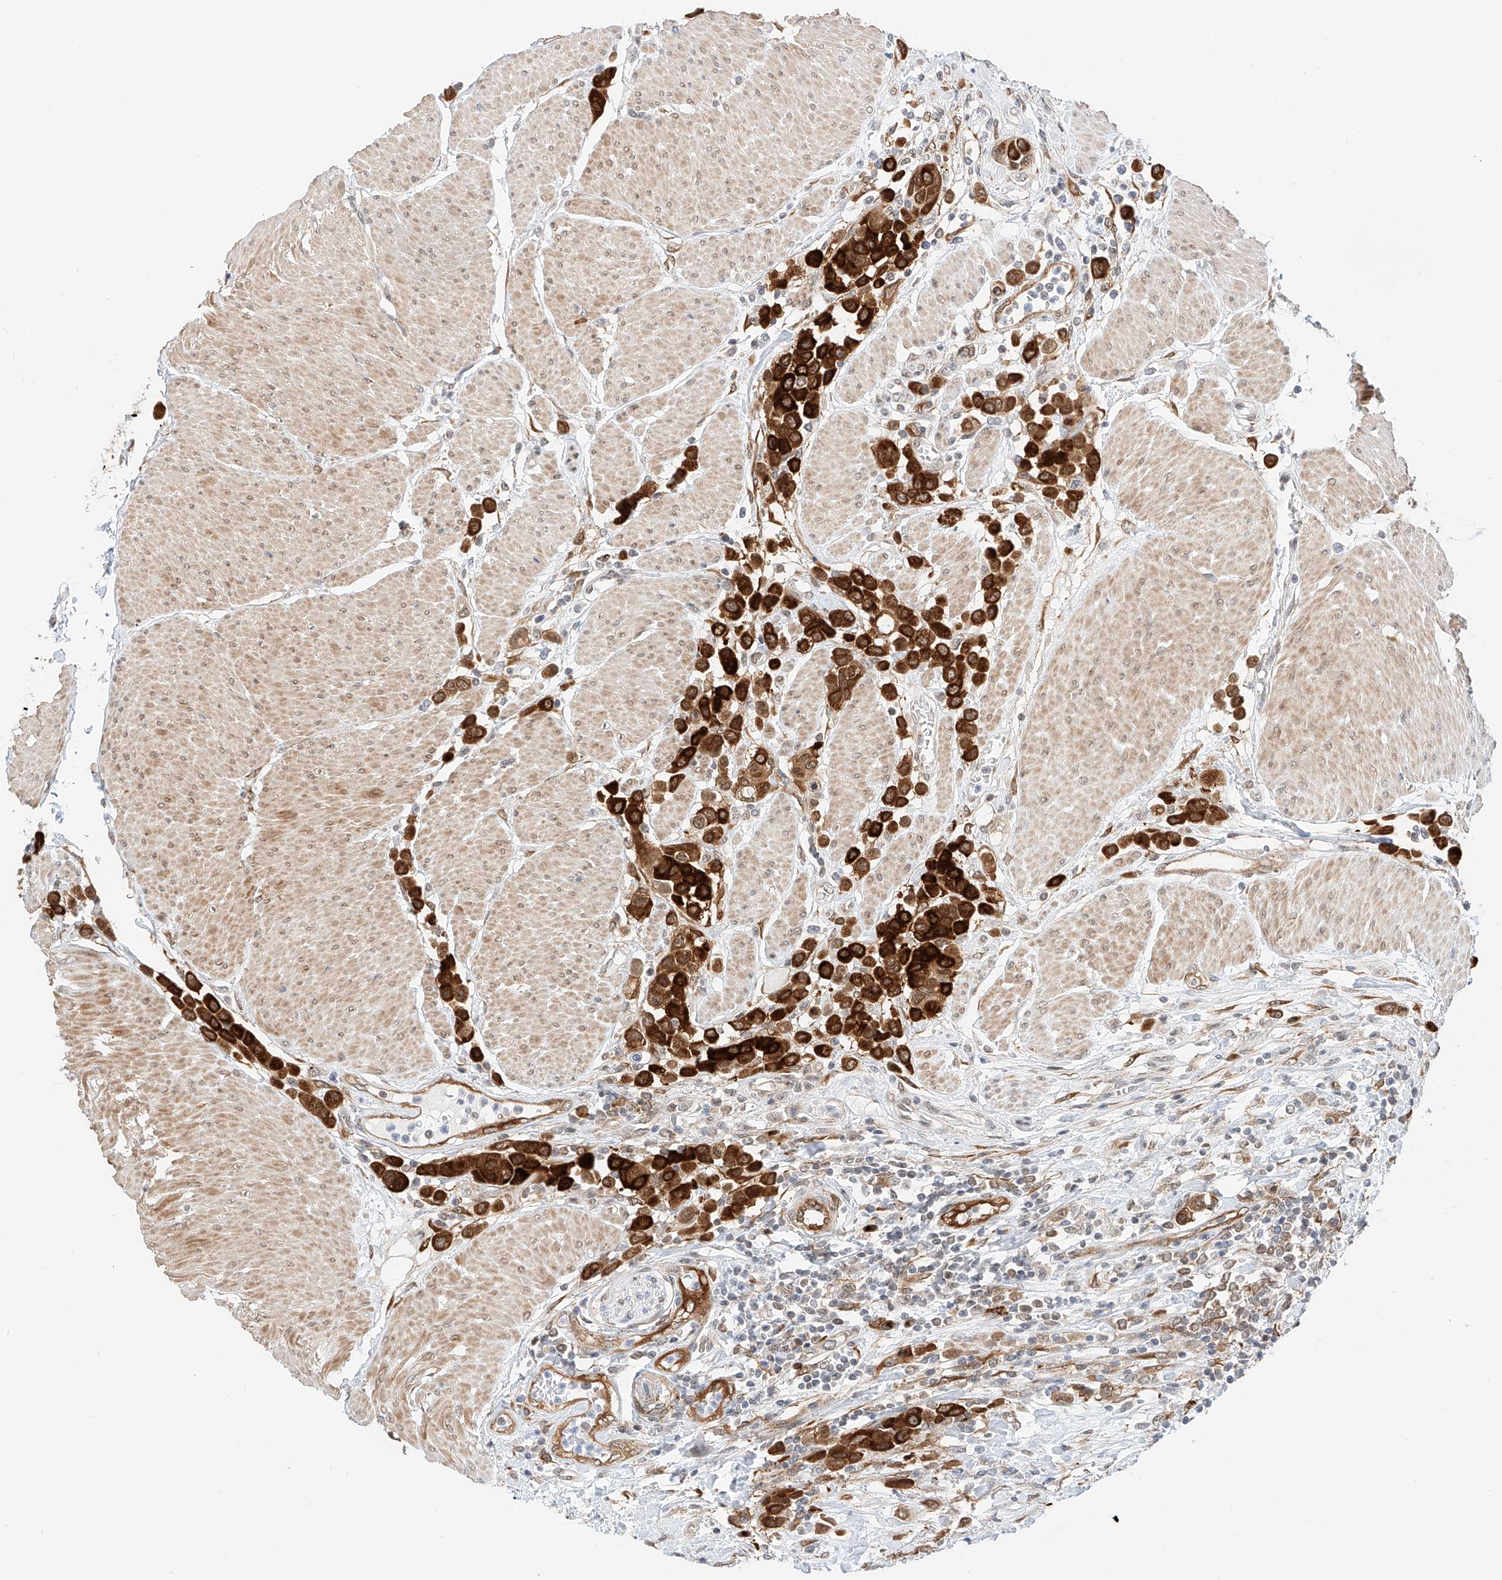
{"staining": {"intensity": "strong", "quantity": ">75%", "location": "cytoplasmic/membranous"}, "tissue": "urothelial cancer", "cell_type": "Tumor cells", "image_type": "cancer", "snomed": [{"axis": "morphology", "description": "Urothelial carcinoma, High grade"}, {"axis": "topography", "description": "Urinary bladder"}], "caption": "Urothelial cancer stained for a protein (brown) shows strong cytoplasmic/membranous positive expression in about >75% of tumor cells.", "gene": "CARMIL1", "patient": {"sex": "male", "age": 50}}